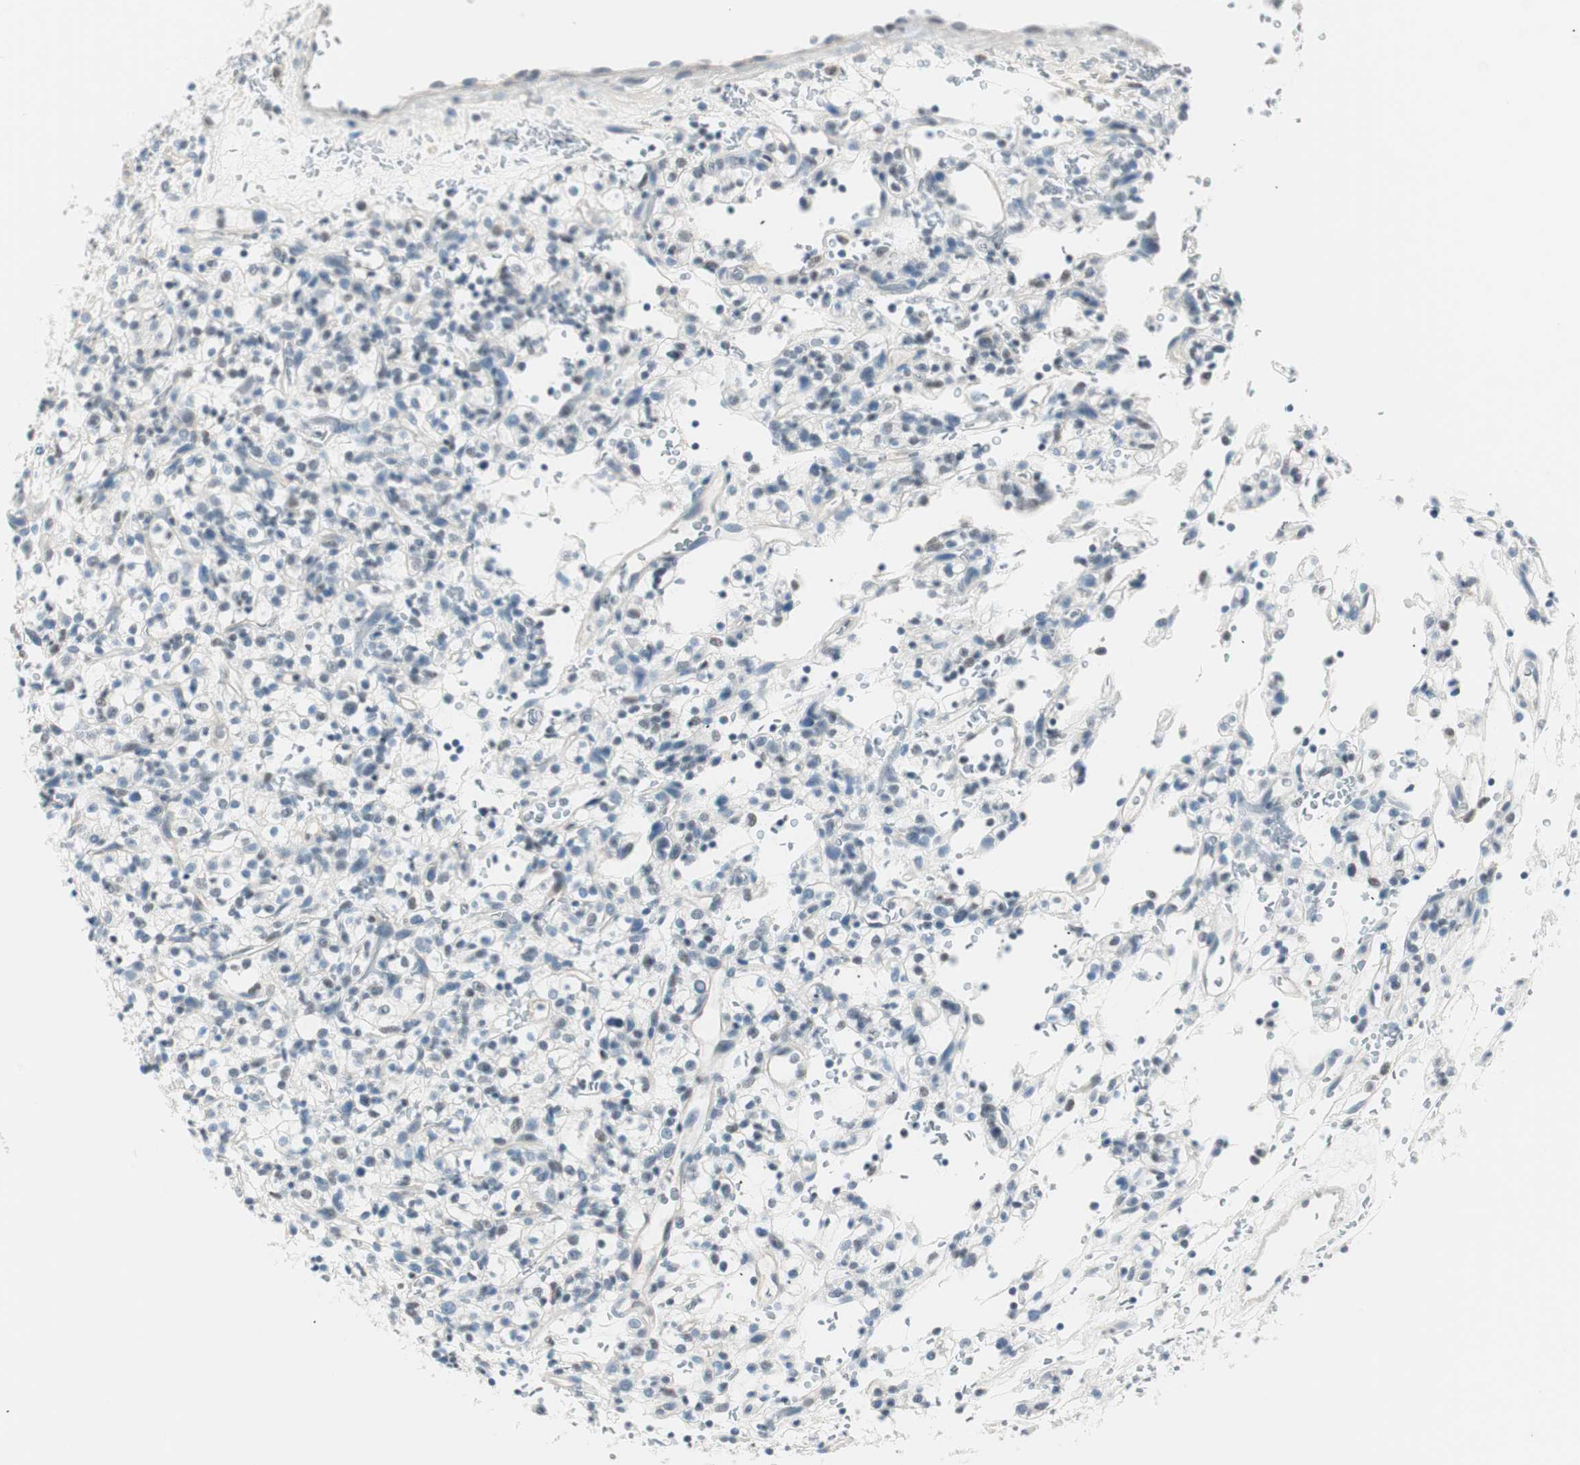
{"staining": {"intensity": "negative", "quantity": "none", "location": "none"}, "tissue": "renal cancer", "cell_type": "Tumor cells", "image_type": "cancer", "snomed": [{"axis": "morphology", "description": "Normal tissue, NOS"}, {"axis": "morphology", "description": "Adenocarcinoma, NOS"}, {"axis": "topography", "description": "Kidney"}], "caption": "Tumor cells show no significant staining in adenocarcinoma (renal). Nuclei are stained in blue.", "gene": "HOXB13", "patient": {"sex": "female", "age": 72}}